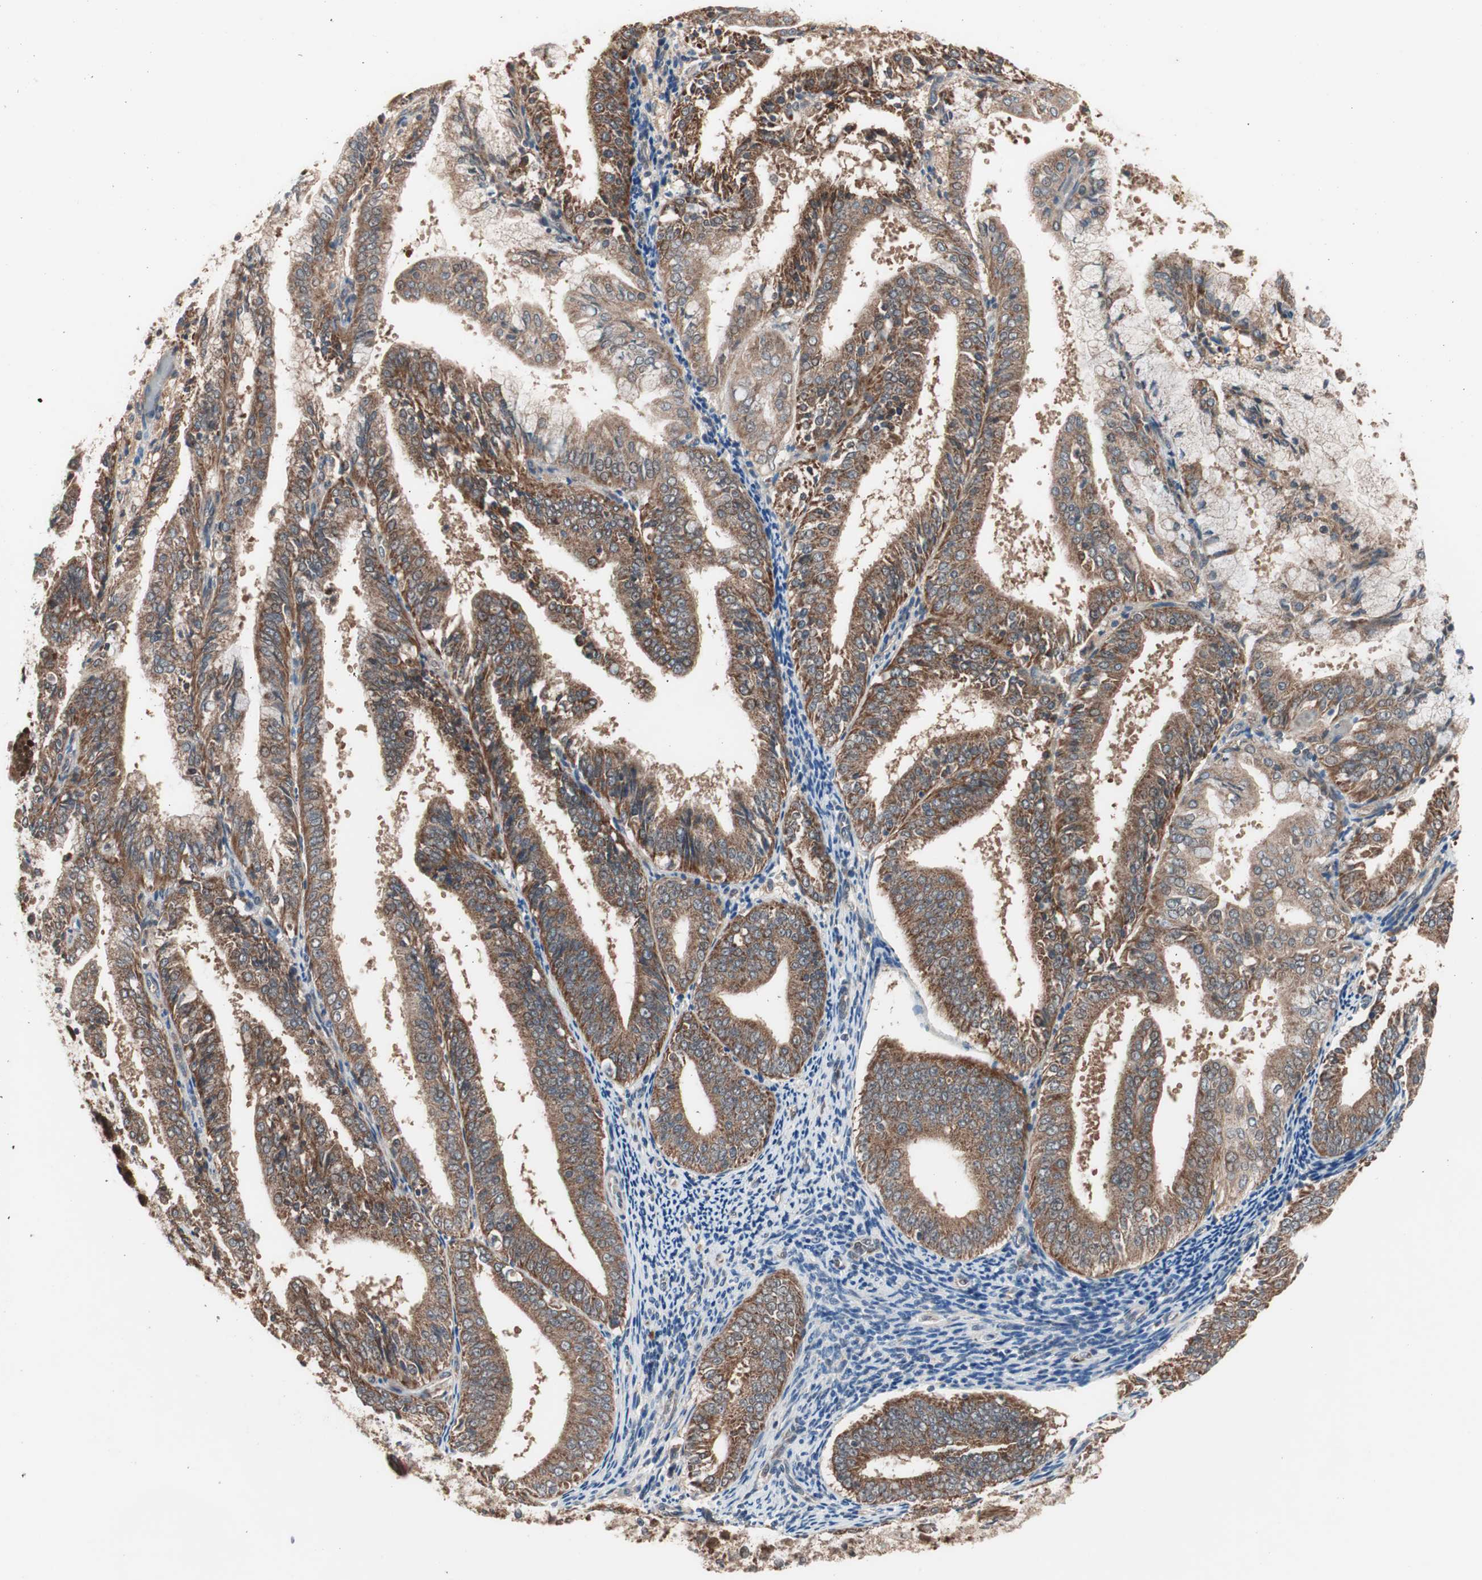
{"staining": {"intensity": "strong", "quantity": ">75%", "location": "cytoplasmic/membranous"}, "tissue": "endometrial cancer", "cell_type": "Tumor cells", "image_type": "cancer", "snomed": [{"axis": "morphology", "description": "Adenocarcinoma, NOS"}, {"axis": "topography", "description": "Endometrium"}], "caption": "IHC photomicrograph of endometrial cancer stained for a protein (brown), which reveals high levels of strong cytoplasmic/membranous staining in approximately >75% of tumor cells.", "gene": "HMBS", "patient": {"sex": "female", "age": 63}}